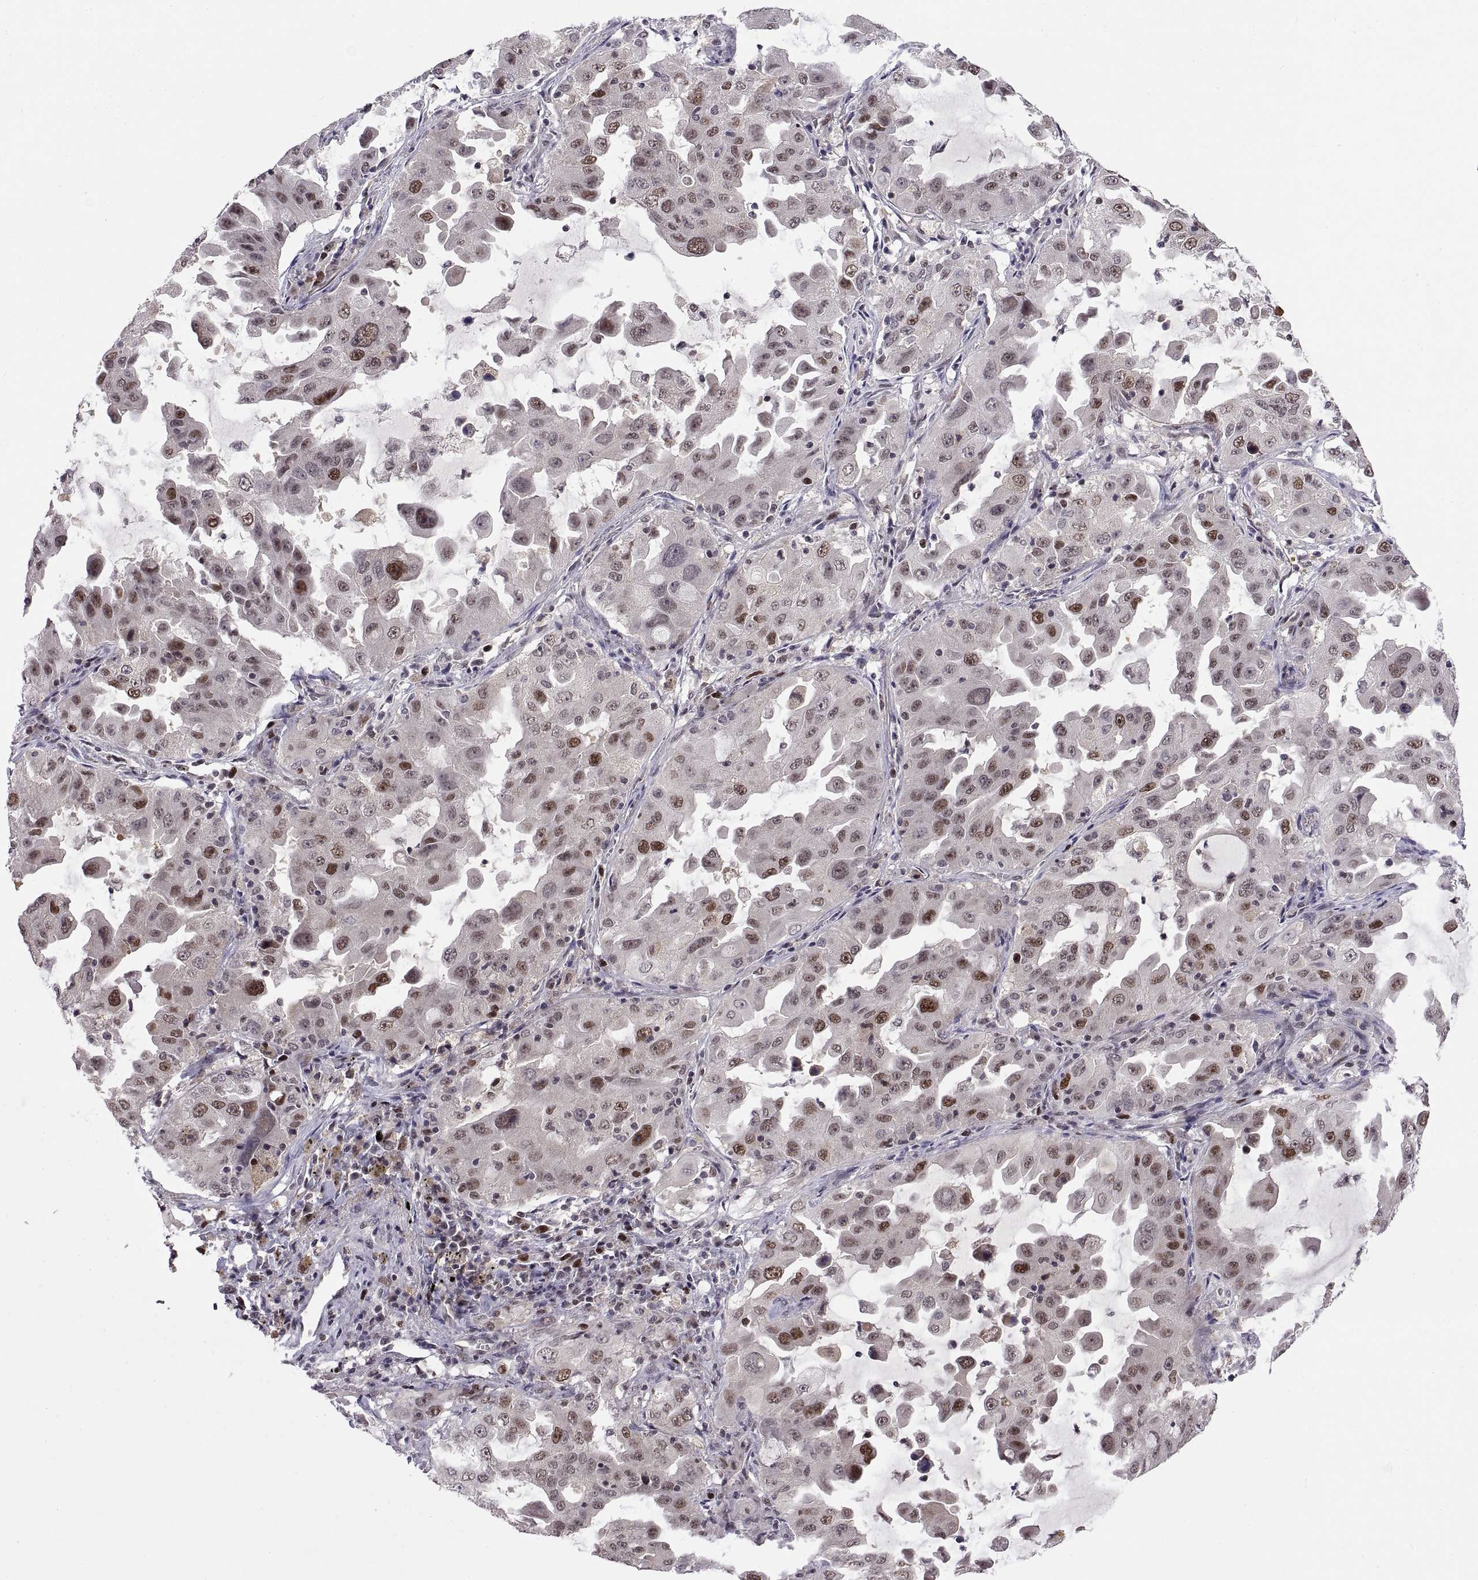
{"staining": {"intensity": "moderate", "quantity": "<25%", "location": "nuclear"}, "tissue": "lung cancer", "cell_type": "Tumor cells", "image_type": "cancer", "snomed": [{"axis": "morphology", "description": "Adenocarcinoma, NOS"}, {"axis": "topography", "description": "Lung"}], "caption": "Moderate nuclear protein expression is appreciated in about <25% of tumor cells in lung cancer. The protein is stained brown, and the nuclei are stained in blue (DAB (3,3'-diaminobenzidine) IHC with brightfield microscopy, high magnification).", "gene": "CHFR", "patient": {"sex": "female", "age": 61}}